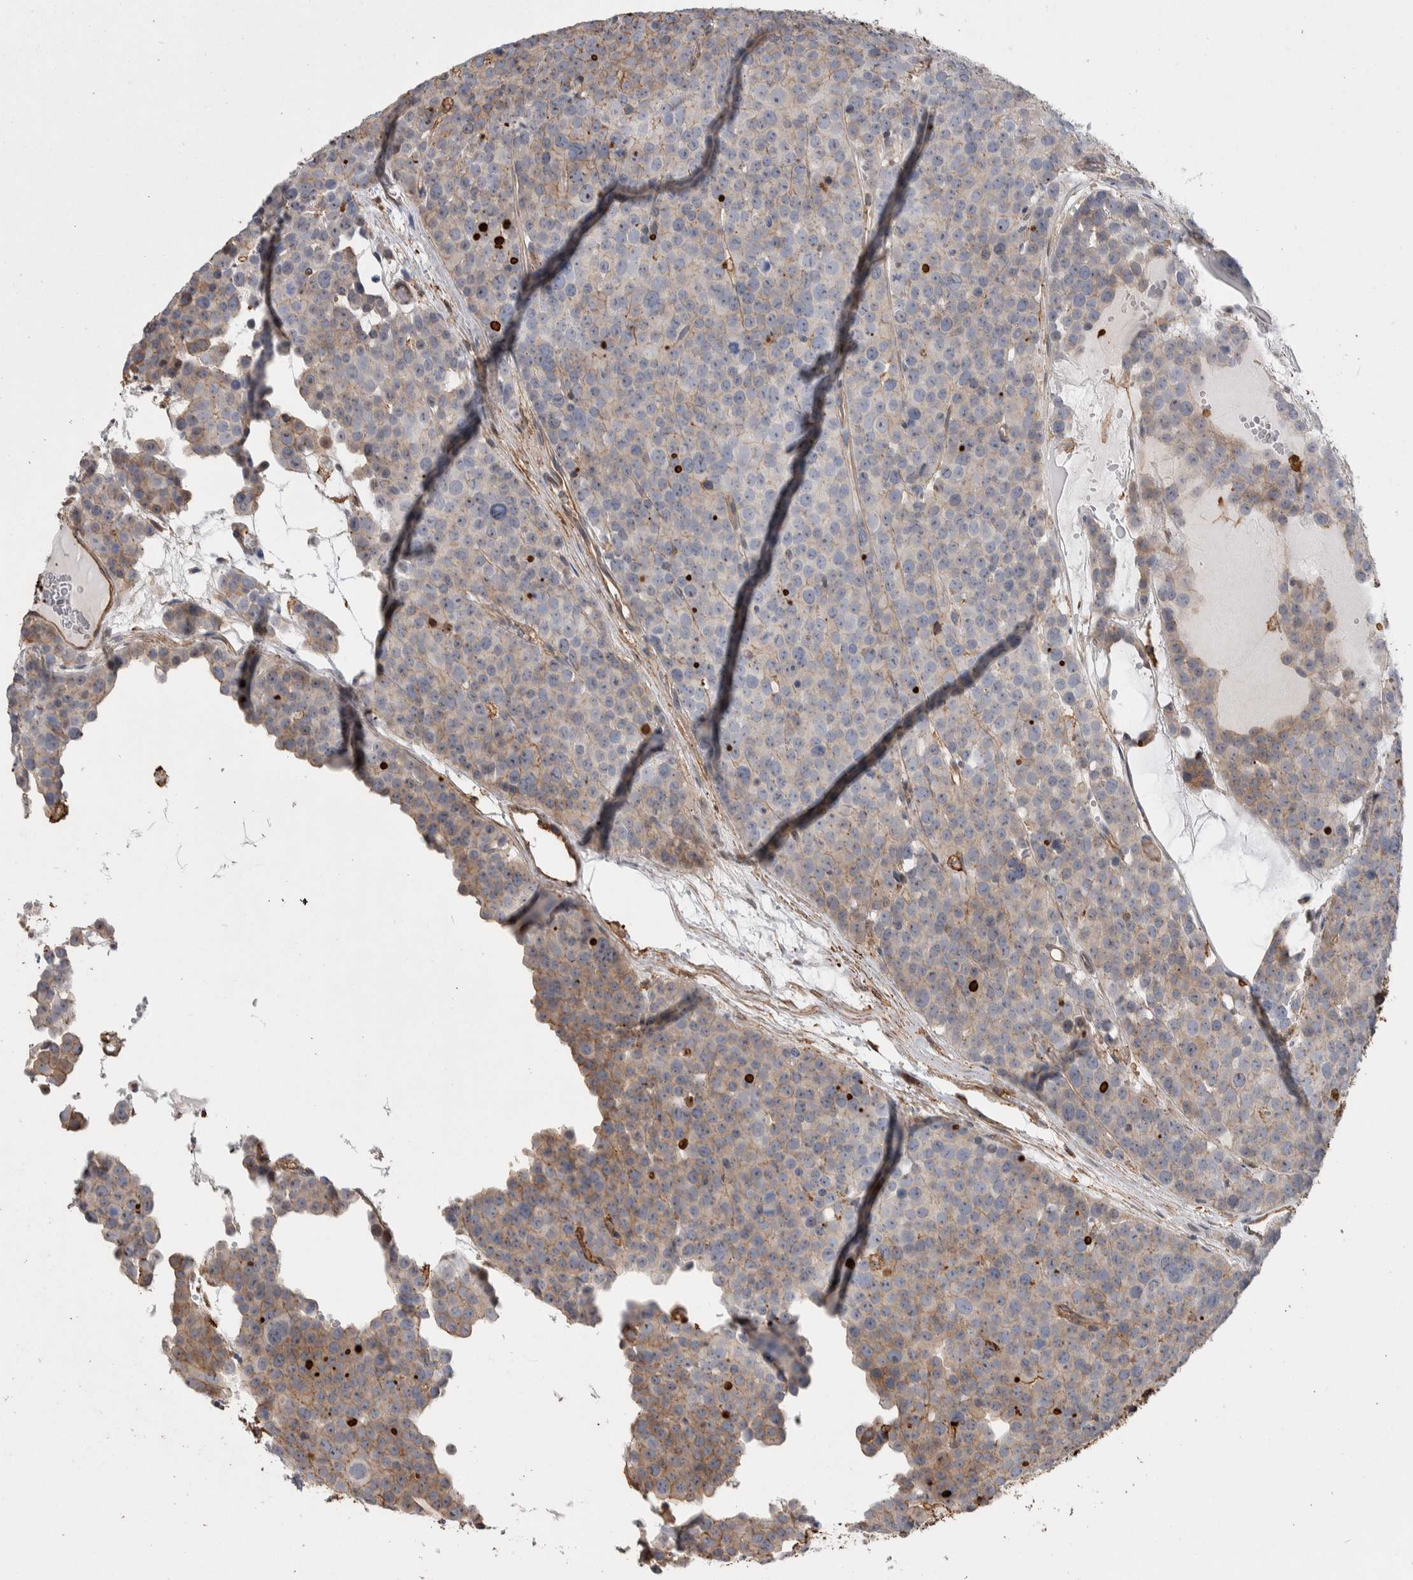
{"staining": {"intensity": "weak", "quantity": "25%-75%", "location": "cytoplasmic/membranous"}, "tissue": "testis cancer", "cell_type": "Tumor cells", "image_type": "cancer", "snomed": [{"axis": "morphology", "description": "Seminoma, NOS"}, {"axis": "topography", "description": "Testis"}], "caption": "A high-resolution image shows immunohistochemistry staining of testis seminoma, which reveals weak cytoplasmic/membranous staining in approximately 25%-75% of tumor cells.", "gene": "ENPP2", "patient": {"sex": "male", "age": 71}}